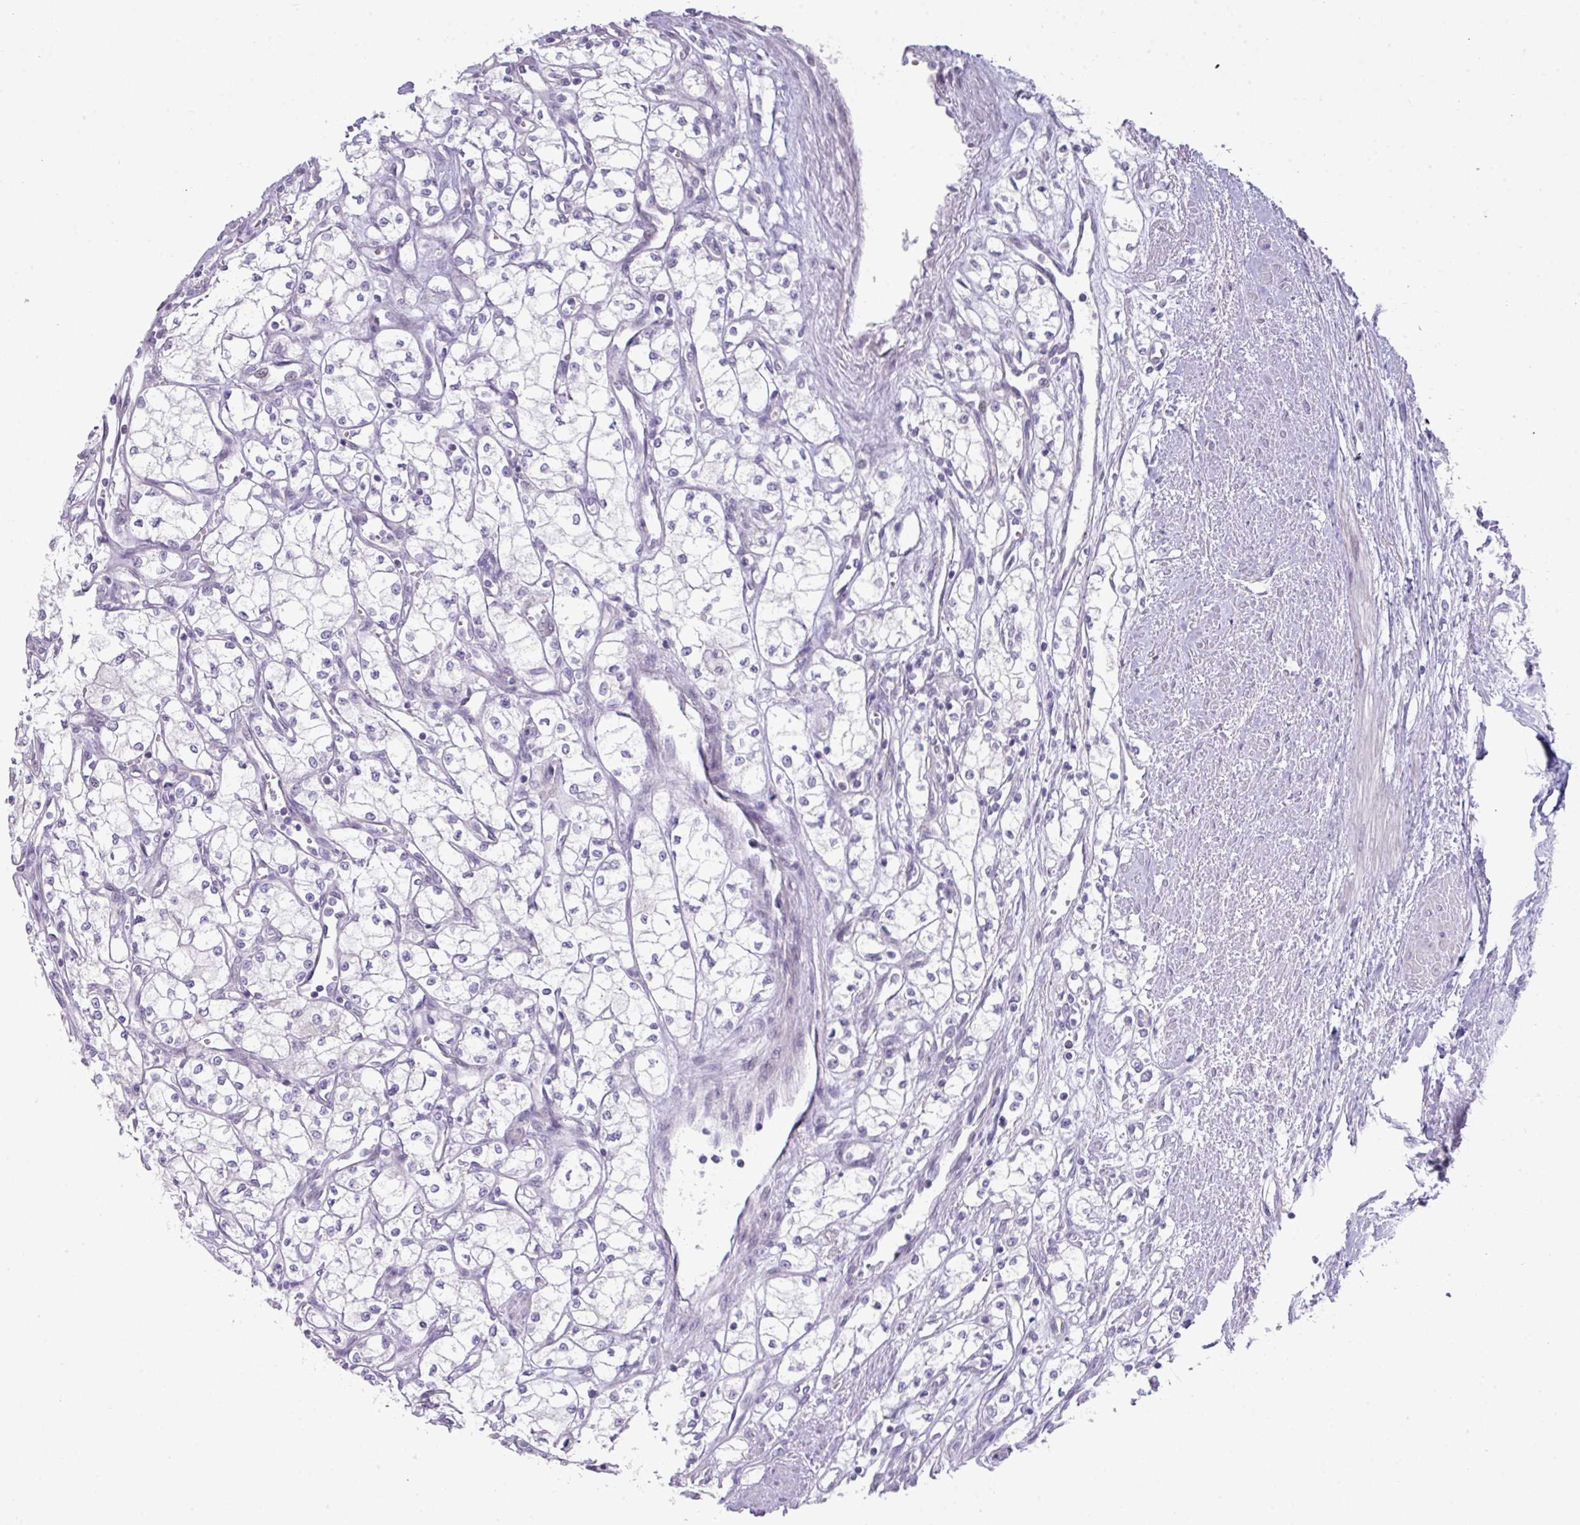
{"staining": {"intensity": "negative", "quantity": "none", "location": "none"}, "tissue": "renal cancer", "cell_type": "Tumor cells", "image_type": "cancer", "snomed": [{"axis": "morphology", "description": "Adenocarcinoma, NOS"}, {"axis": "topography", "description": "Kidney"}], "caption": "Immunohistochemistry (IHC) micrograph of neoplastic tissue: human renal adenocarcinoma stained with DAB exhibits no significant protein expression in tumor cells.", "gene": "ANKRD13B", "patient": {"sex": "male", "age": 59}}